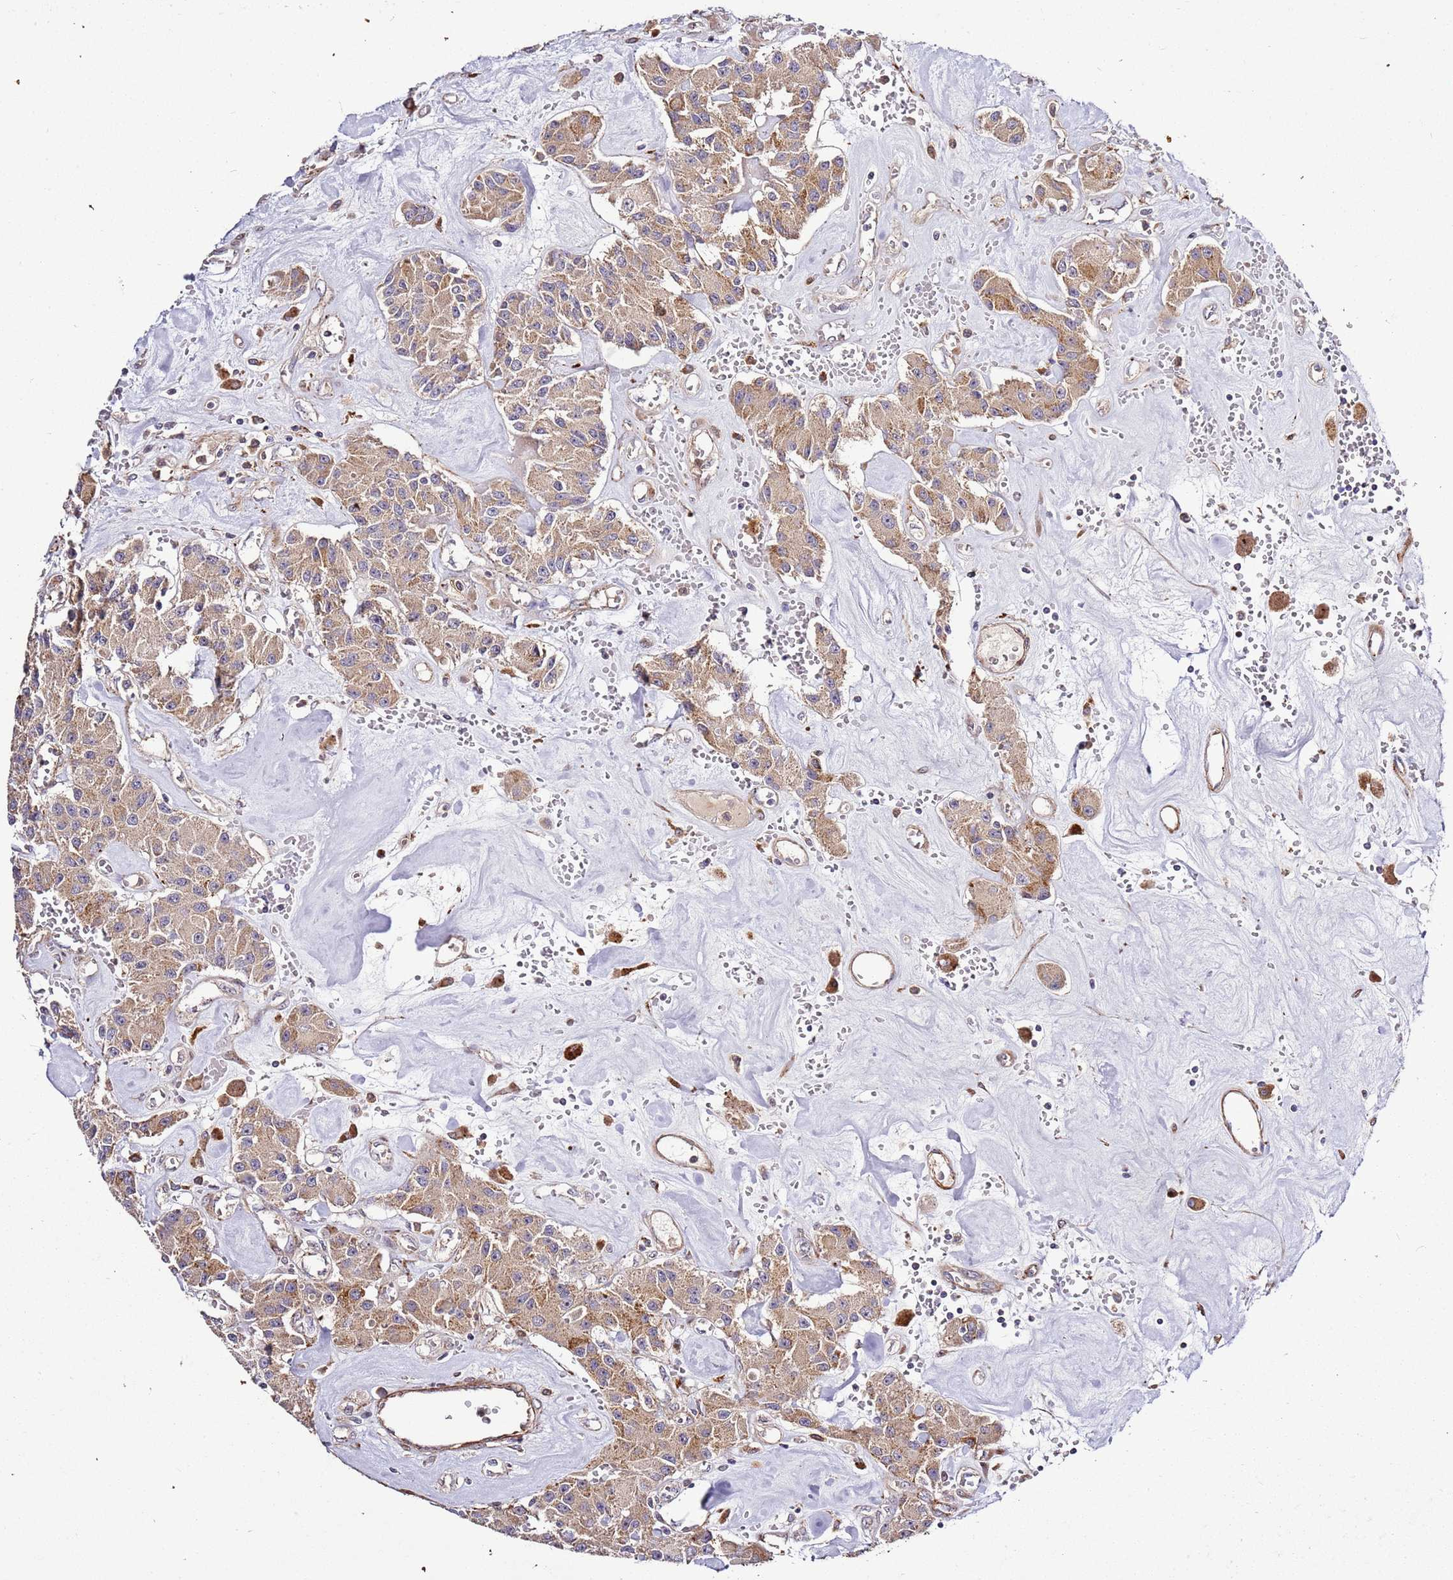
{"staining": {"intensity": "moderate", "quantity": ">75%", "location": "cytoplasmic/membranous"}, "tissue": "carcinoid", "cell_type": "Tumor cells", "image_type": "cancer", "snomed": [{"axis": "morphology", "description": "Carcinoid, malignant, NOS"}, {"axis": "topography", "description": "Pancreas"}], "caption": "An IHC micrograph of neoplastic tissue is shown. Protein staining in brown highlights moderate cytoplasmic/membranous positivity in carcinoid (malignant) within tumor cells.", "gene": "PVRIG", "patient": {"sex": "male", "age": 41}}